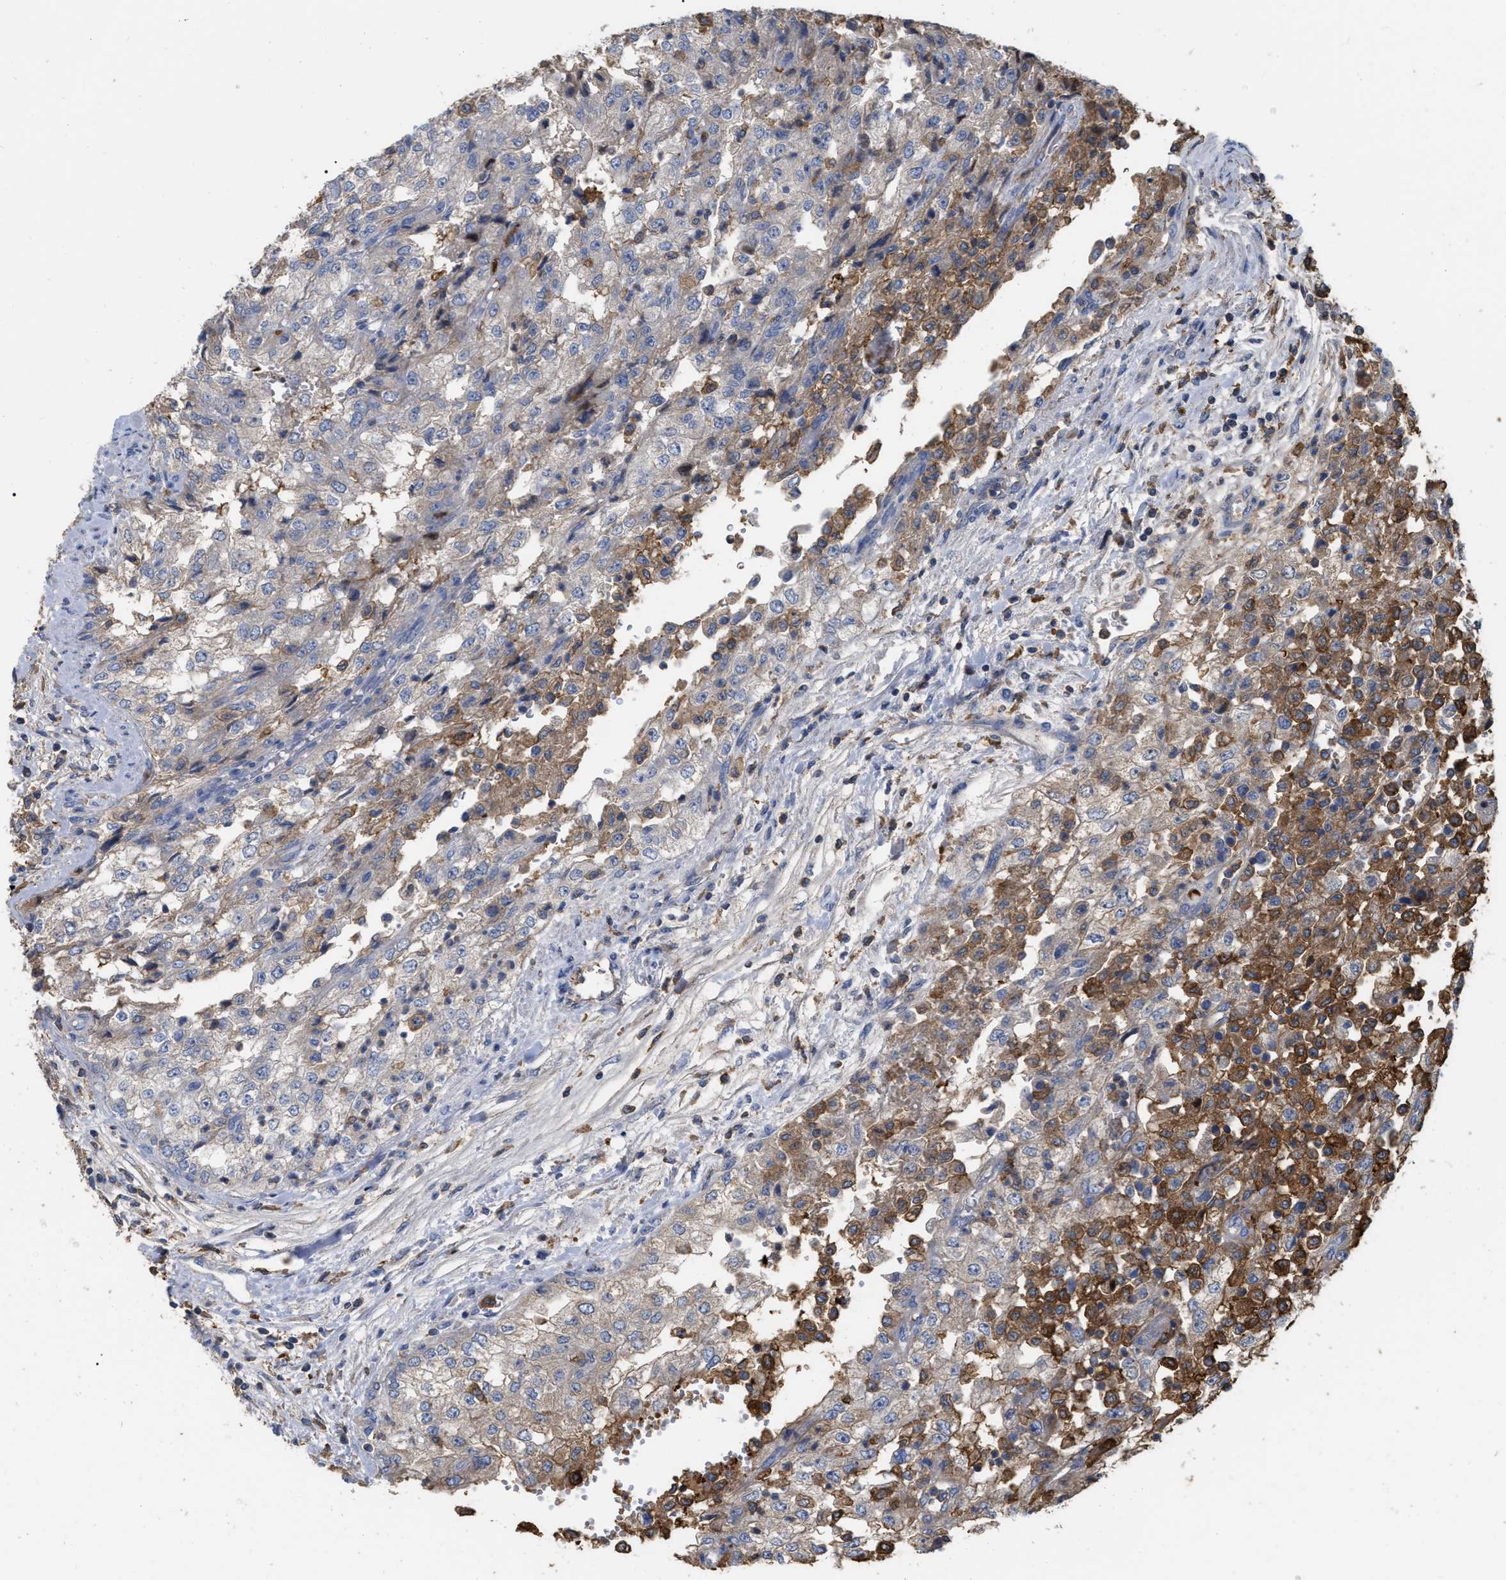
{"staining": {"intensity": "negative", "quantity": "none", "location": "none"}, "tissue": "renal cancer", "cell_type": "Tumor cells", "image_type": "cancer", "snomed": [{"axis": "morphology", "description": "Adenocarcinoma, NOS"}, {"axis": "topography", "description": "Kidney"}], "caption": "IHC histopathology image of renal cancer stained for a protein (brown), which displays no staining in tumor cells.", "gene": "GPR179", "patient": {"sex": "female", "age": 54}}